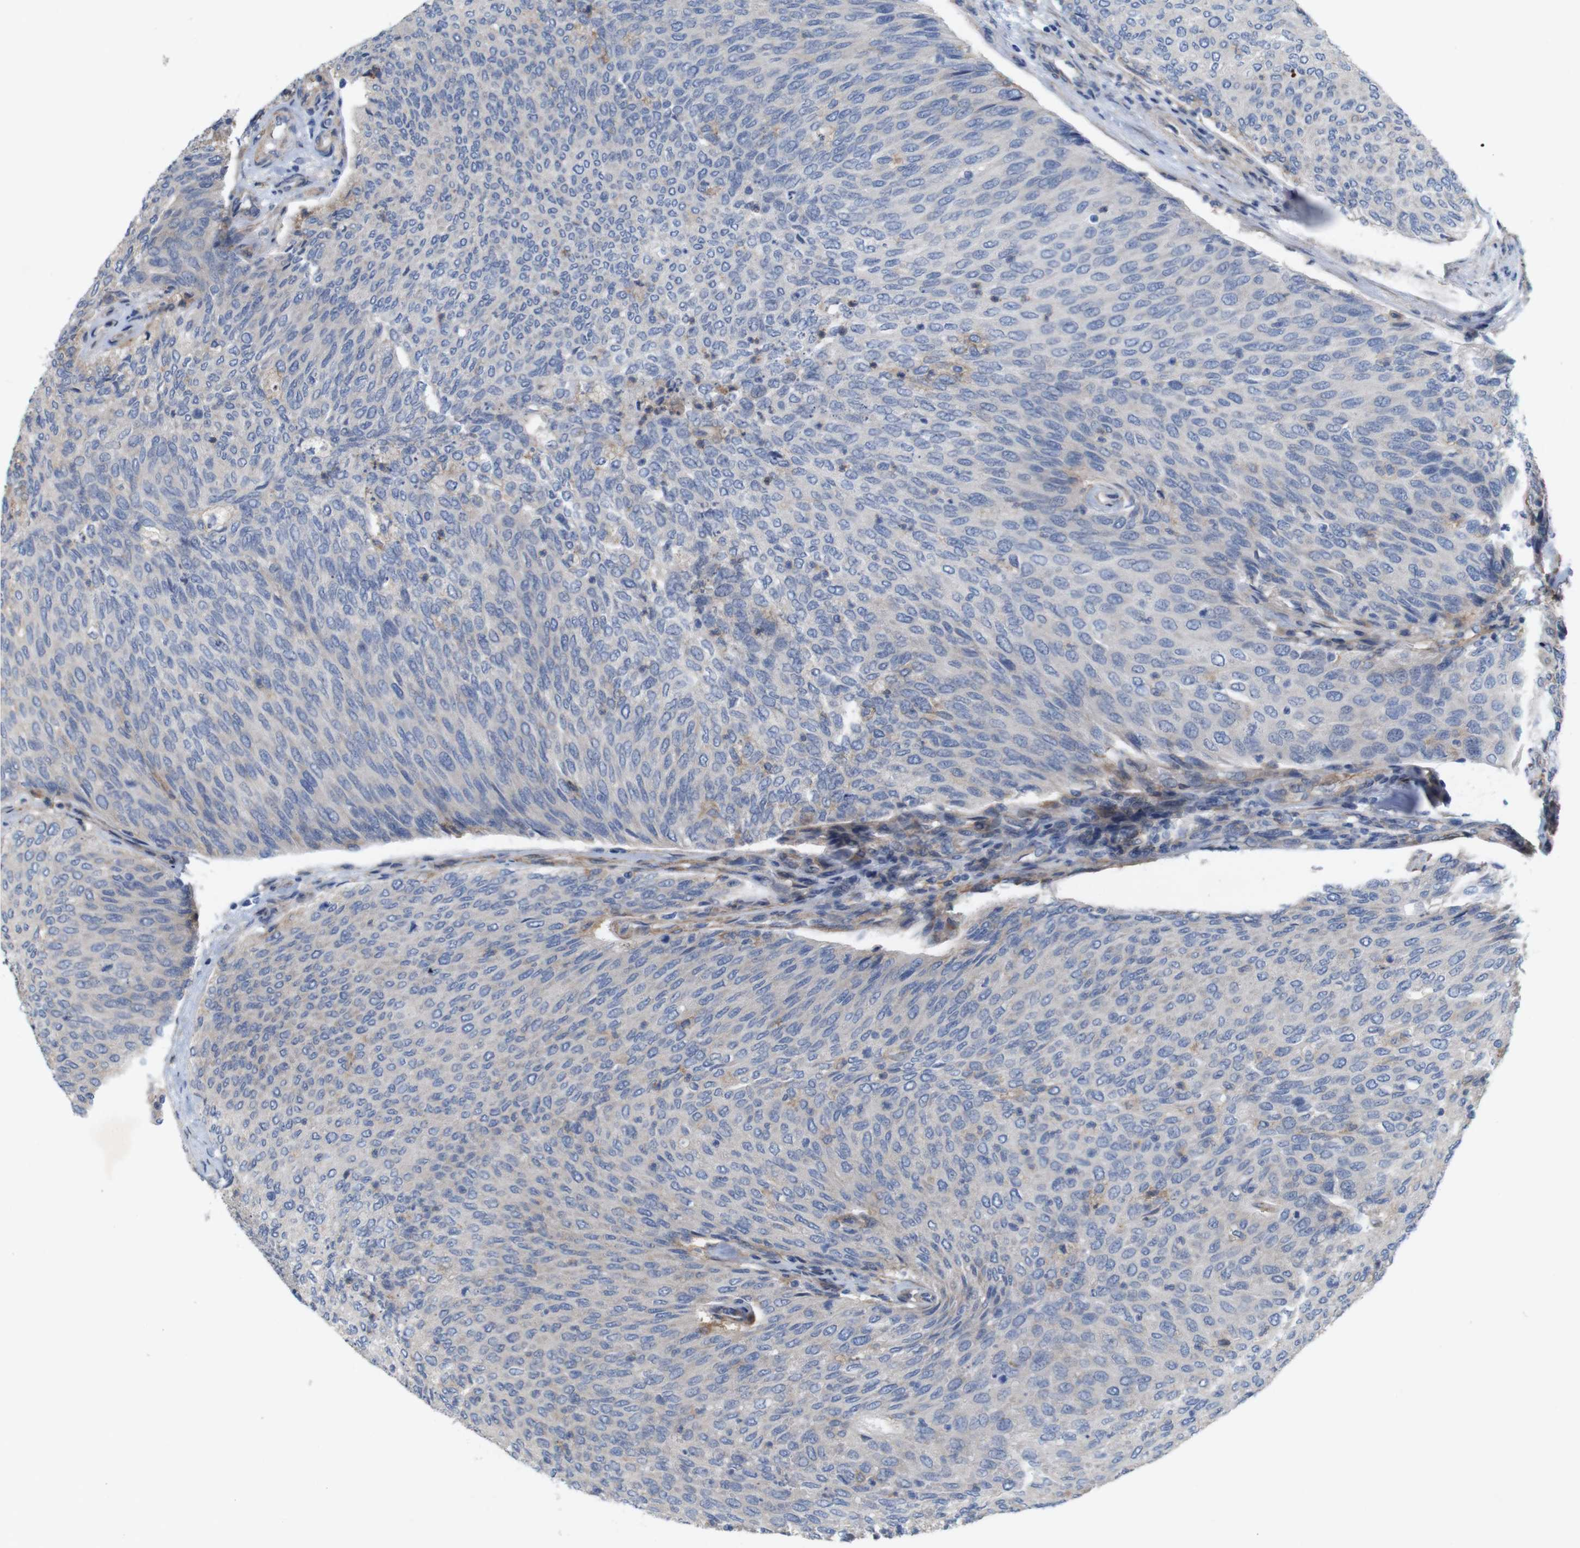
{"staining": {"intensity": "weak", "quantity": "<25%", "location": "cytoplasmic/membranous"}, "tissue": "urothelial cancer", "cell_type": "Tumor cells", "image_type": "cancer", "snomed": [{"axis": "morphology", "description": "Urothelial carcinoma, Low grade"}, {"axis": "topography", "description": "Urinary bladder"}], "caption": "Low-grade urothelial carcinoma was stained to show a protein in brown. There is no significant expression in tumor cells.", "gene": "SIGLEC8", "patient": {"sex": "female", "age": 79}}